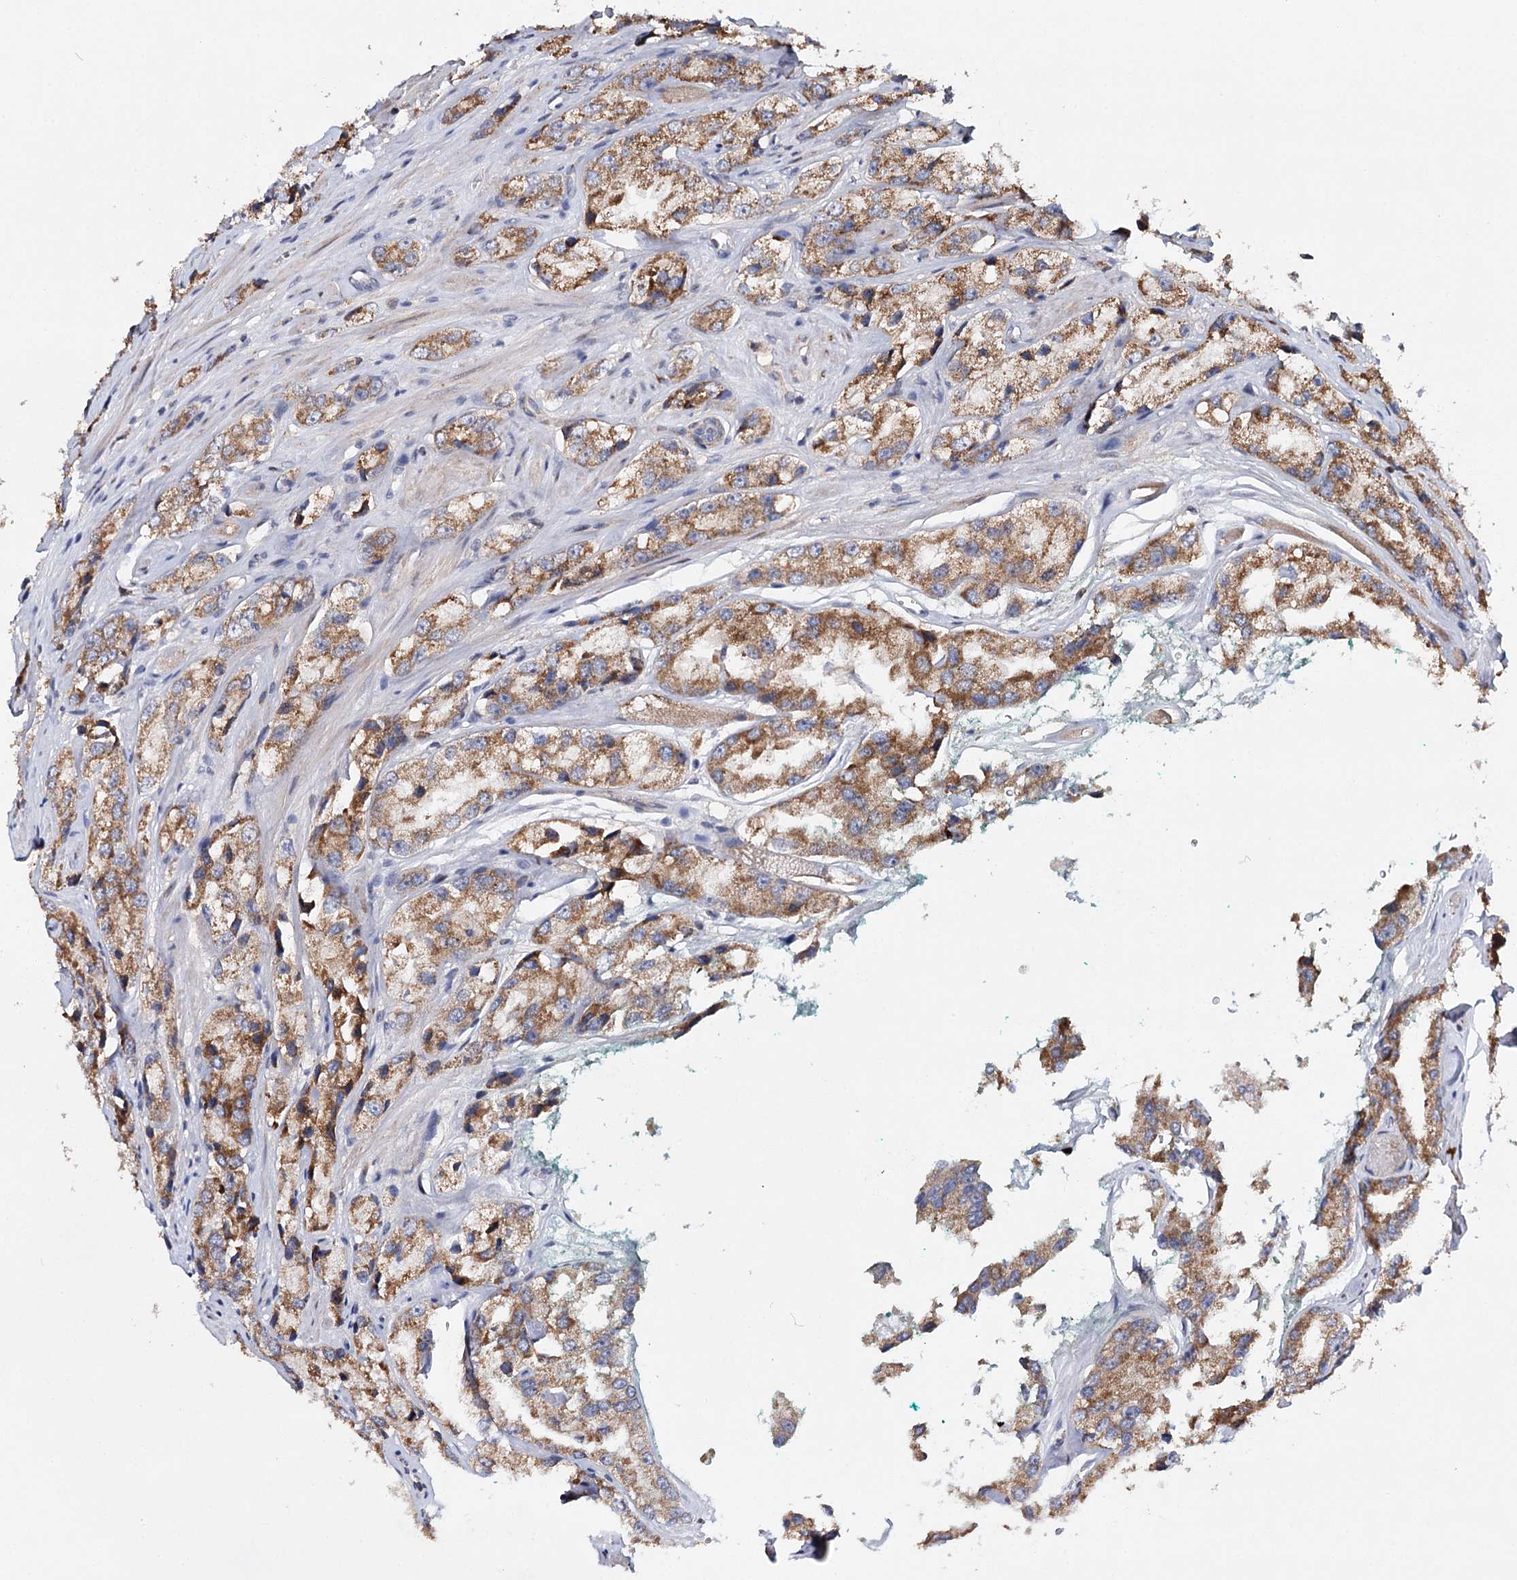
{"staining": {"intensity": "moderate", "quantity": ">75%", "location": "cytoplasmic/membranous"}, "tissue": "prostate cancer", "cell_type": "Tumor cells", "image_type": "cancer", "snomed": [{"axis": "morphology", "description": "Adenocarcinoma, High grade"}, {"axis": "topography", "description": "Prostate"}], "caption": "Protein staining by immunohistochemistry reveals moderate cytoplasmic/membranous positivity in about >75% of tumor cells in adenocarcinoma (high-grade) (prostate).", "gene": "CFAP46", "patient": {"sex": "male", "age": 66}}